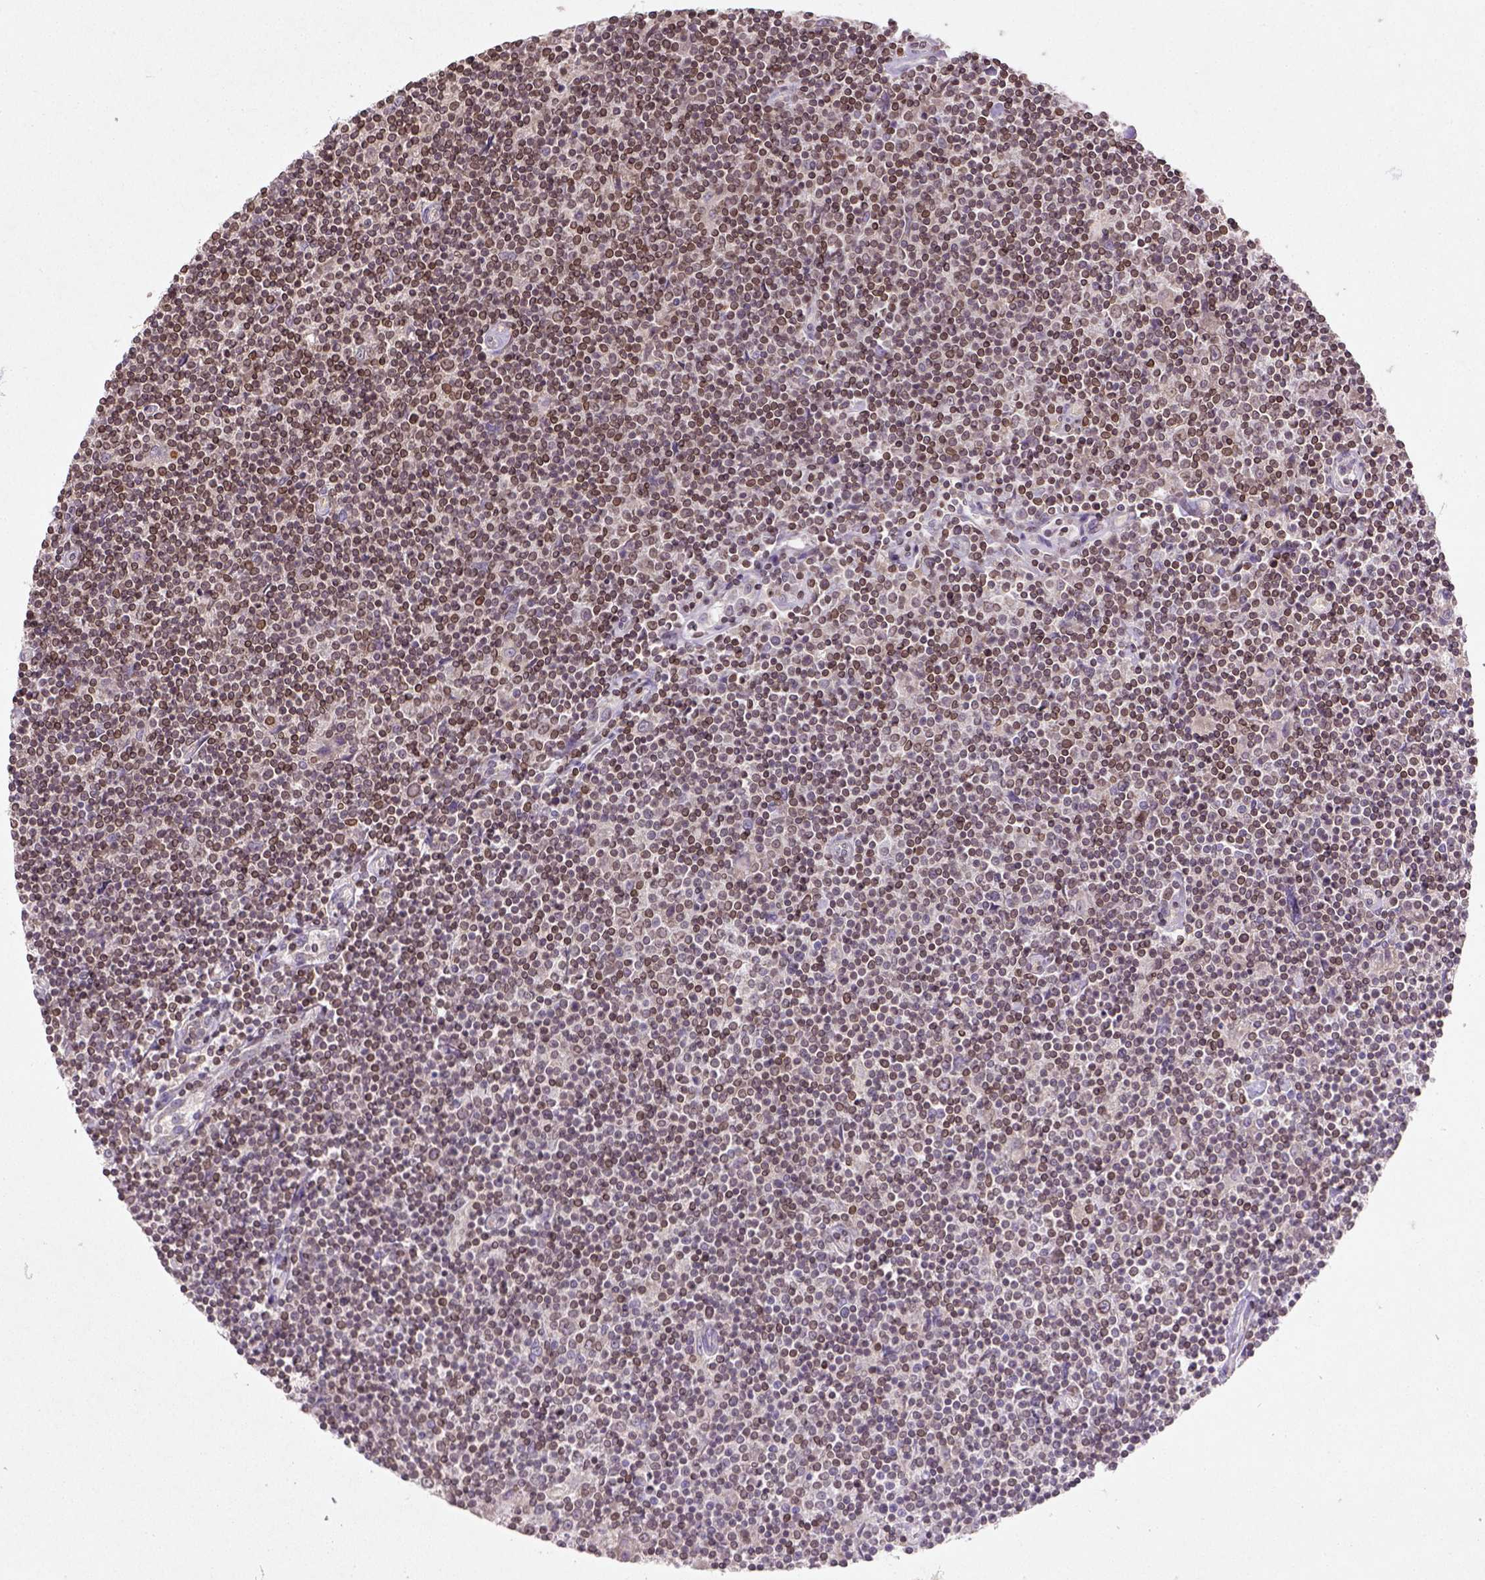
{"staining": {"intensity": "weak", "quantity": ">75%", "location": "nuclear"}, "tissue": "lymphoma", "cell_type": "Tumor cells", "image_type": "cancer", "snomed": [{"axis": "morphology", "description": "Hodgkin's disease, NOS"}, {"axis": "topography", "description": "Lymph node"}], "caption": "IHC (DAB (3,3'-diaminobenzidine)) staining of human lymphoma reveals weak nuclear protein staining in about >75% of tumor cells.", "gene": "NUDT3", "patient": {"sex": "male", "age": 40}}